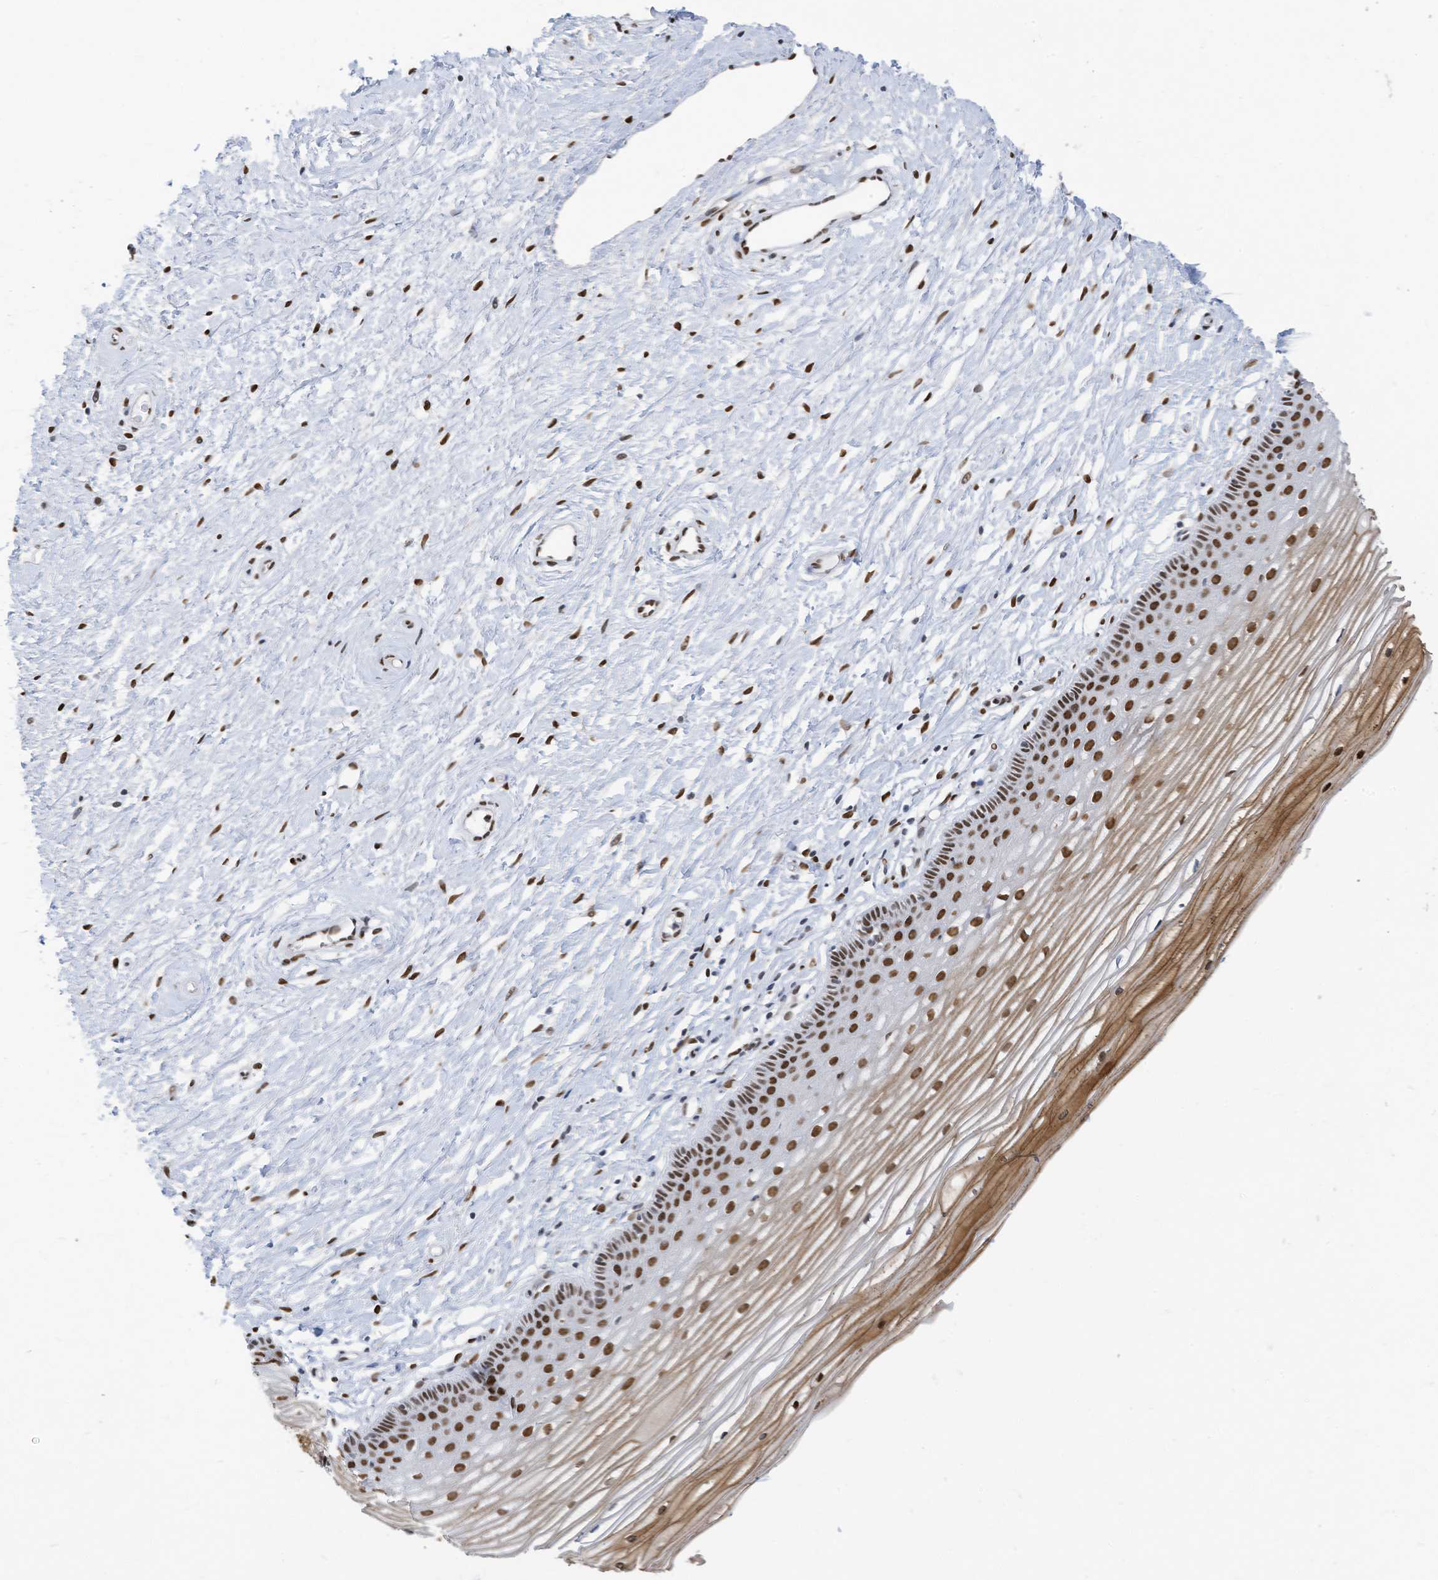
{"staining": {"intensity": "strong", "quantity": ">75%", "location": "nuclear"}, "tissue": "vagina", "cell_type": "Squamous epithelial cells", "image_type": "normal", "snomed": [{"axis": "morphology", "description": "Normal tissue, NOS"}, {"axis": "topography", "description": "Vagina"}, {"axis": "topography", "description": "Cervix"}], "caption": "IHC (DAB) staining of benign human vagina displays strong nuclear protein expression in about >75% of squamous epithelial cells.", "gene": "KHSRP", "patient": {"sex": "female", "age": 40}}